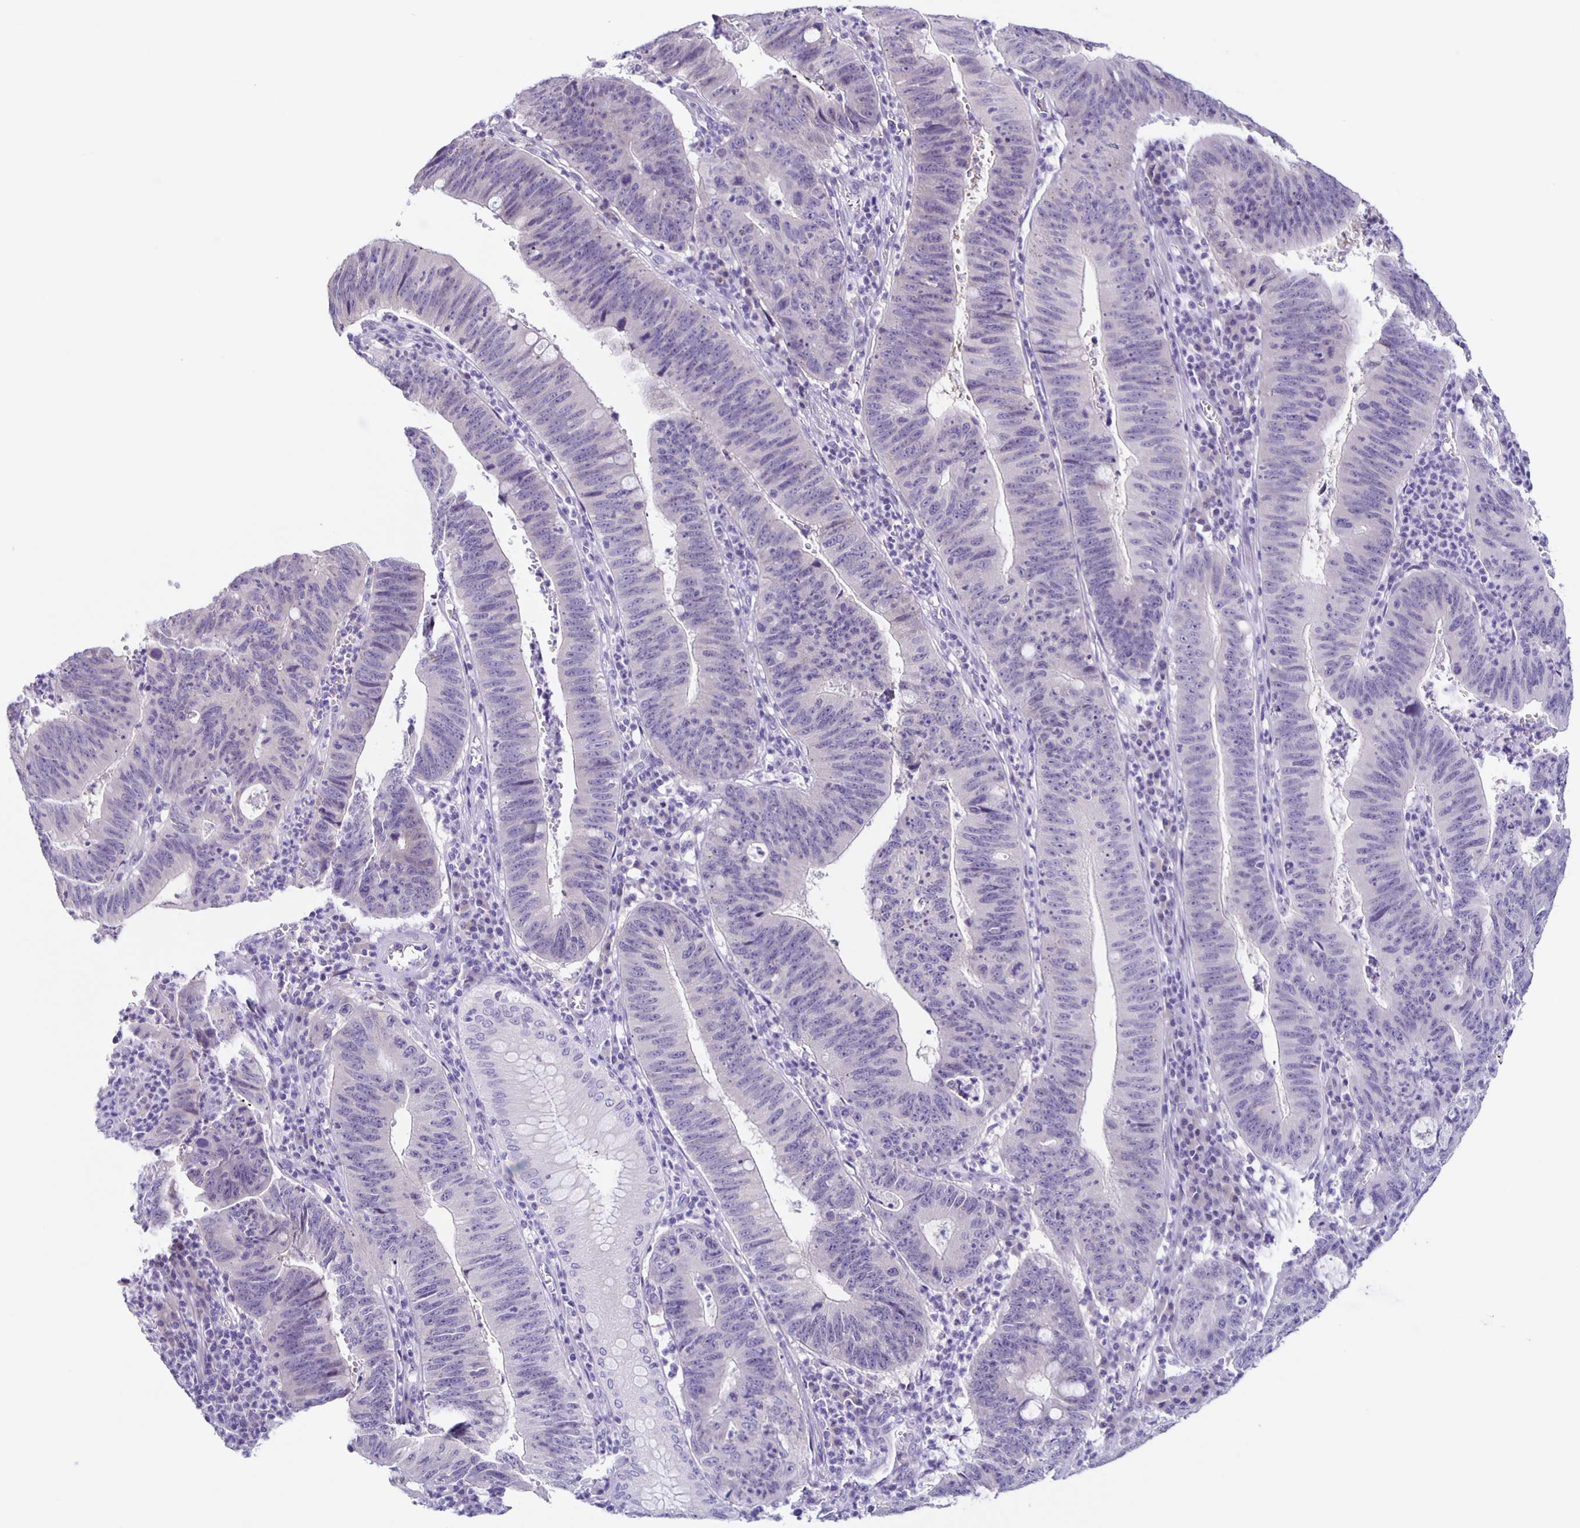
{"staining": {"intensity": "negative", "quantity": "none", "location": "none"}, "tissue": "stomach cancer", "cell_type": "Tumor cells", "image_type": "cancer", "snomed": [{"axis": "morphology", "description": "Adenocarcinoma, NOS"}, {"axis": "topography", "description": "Stomach"}], "caption": "An image of stomach cancer stained for a protein reveals no brown staining in tumor cells.", "gene": "SLC12A3", "patient": {"sex": "male", "age": 59}}